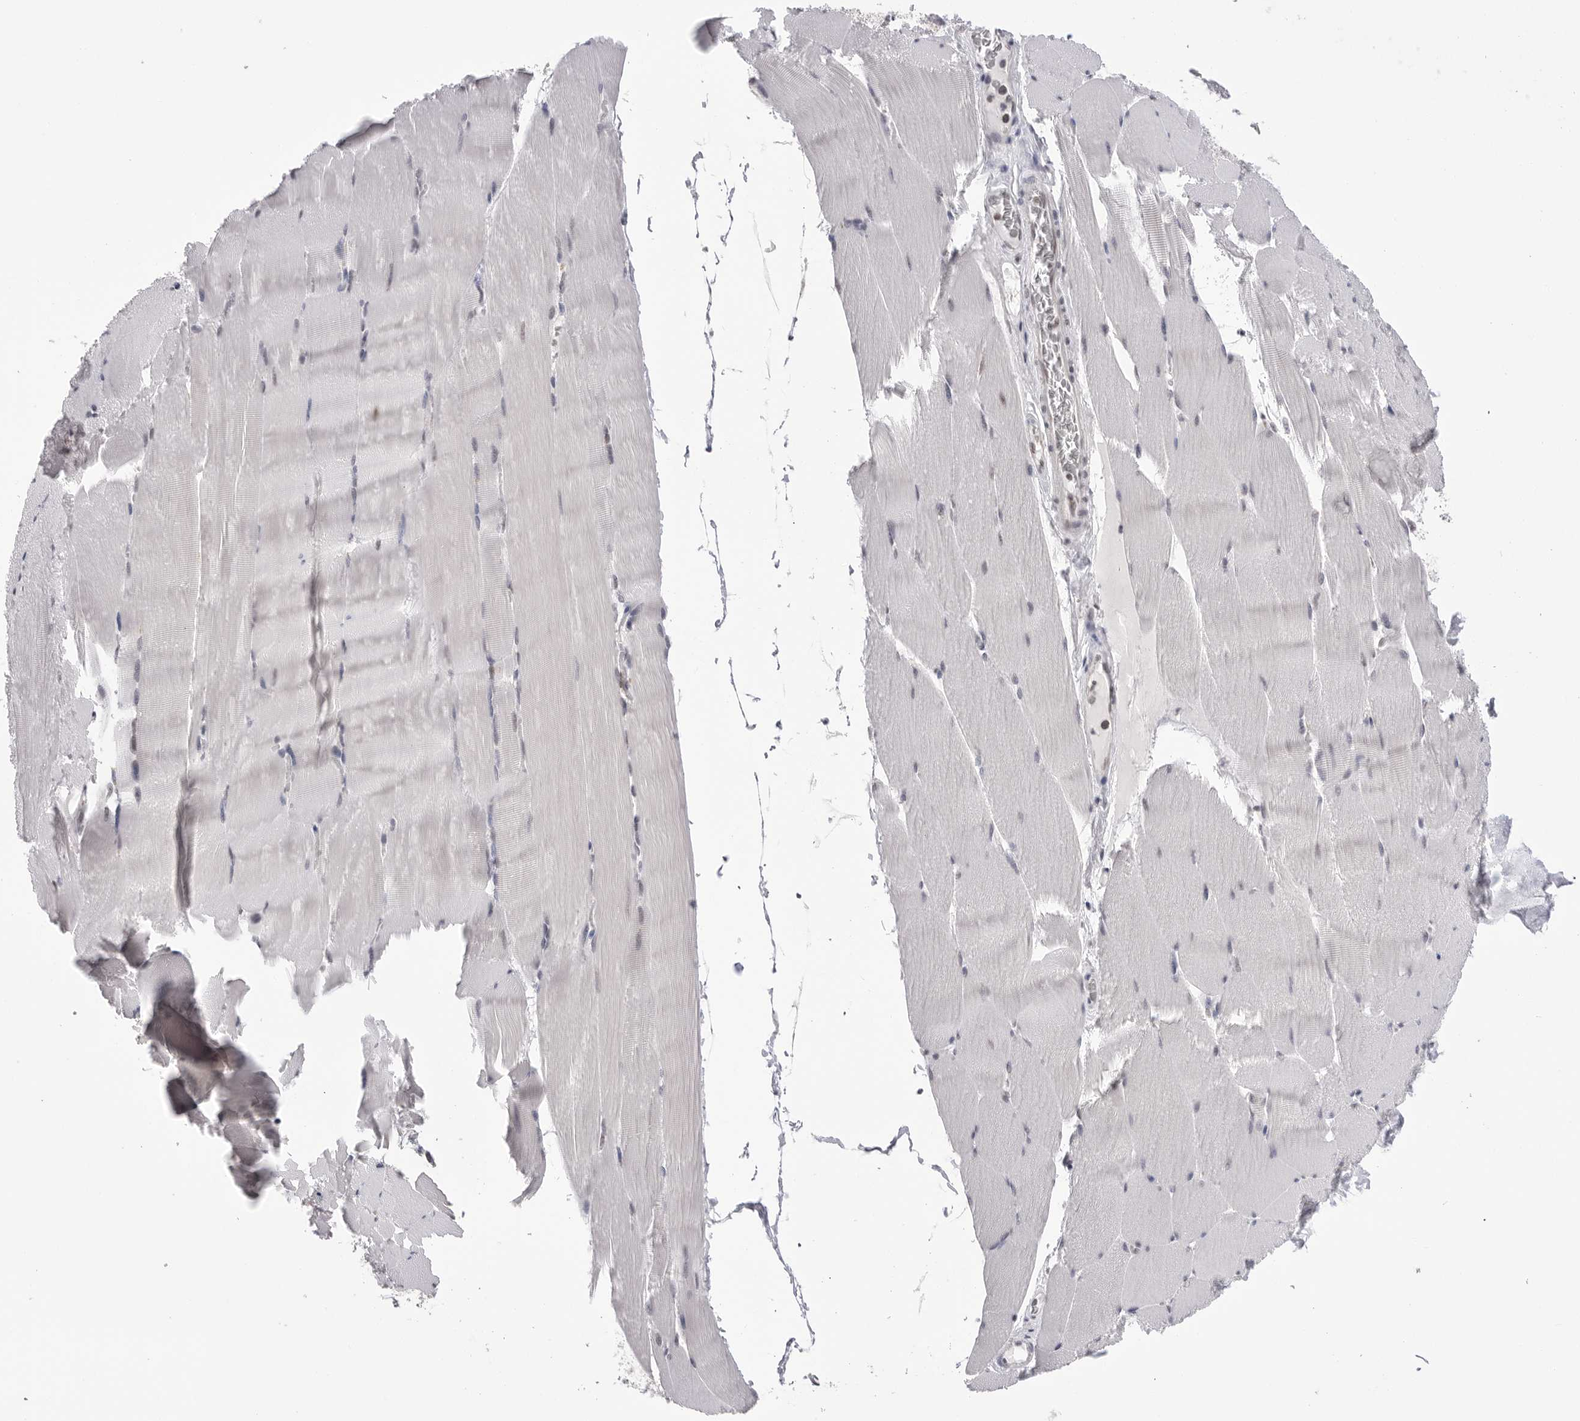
{"staining": {"intensity": "weak", "quantity": "<25%", "location": "nuclear"}, "tissue": "skeletal muscle", "cell_type": "Myocytes", "image_type": "normal", "snomed": [{"axis": "morphology", "description": "Normal tissue, NOS"}, {"axis": "topography", "description": "Skeletal muscle"}], "caption": "DAB (3,3'-diaminobenzidine) immunohistochemical staining of normal human skeletal muscle reveals no significant positivity in myocytes. Nuclei are stained in blue.", "gene": "BCLAF3", "patient": {"sex": "male", "age": 62}}